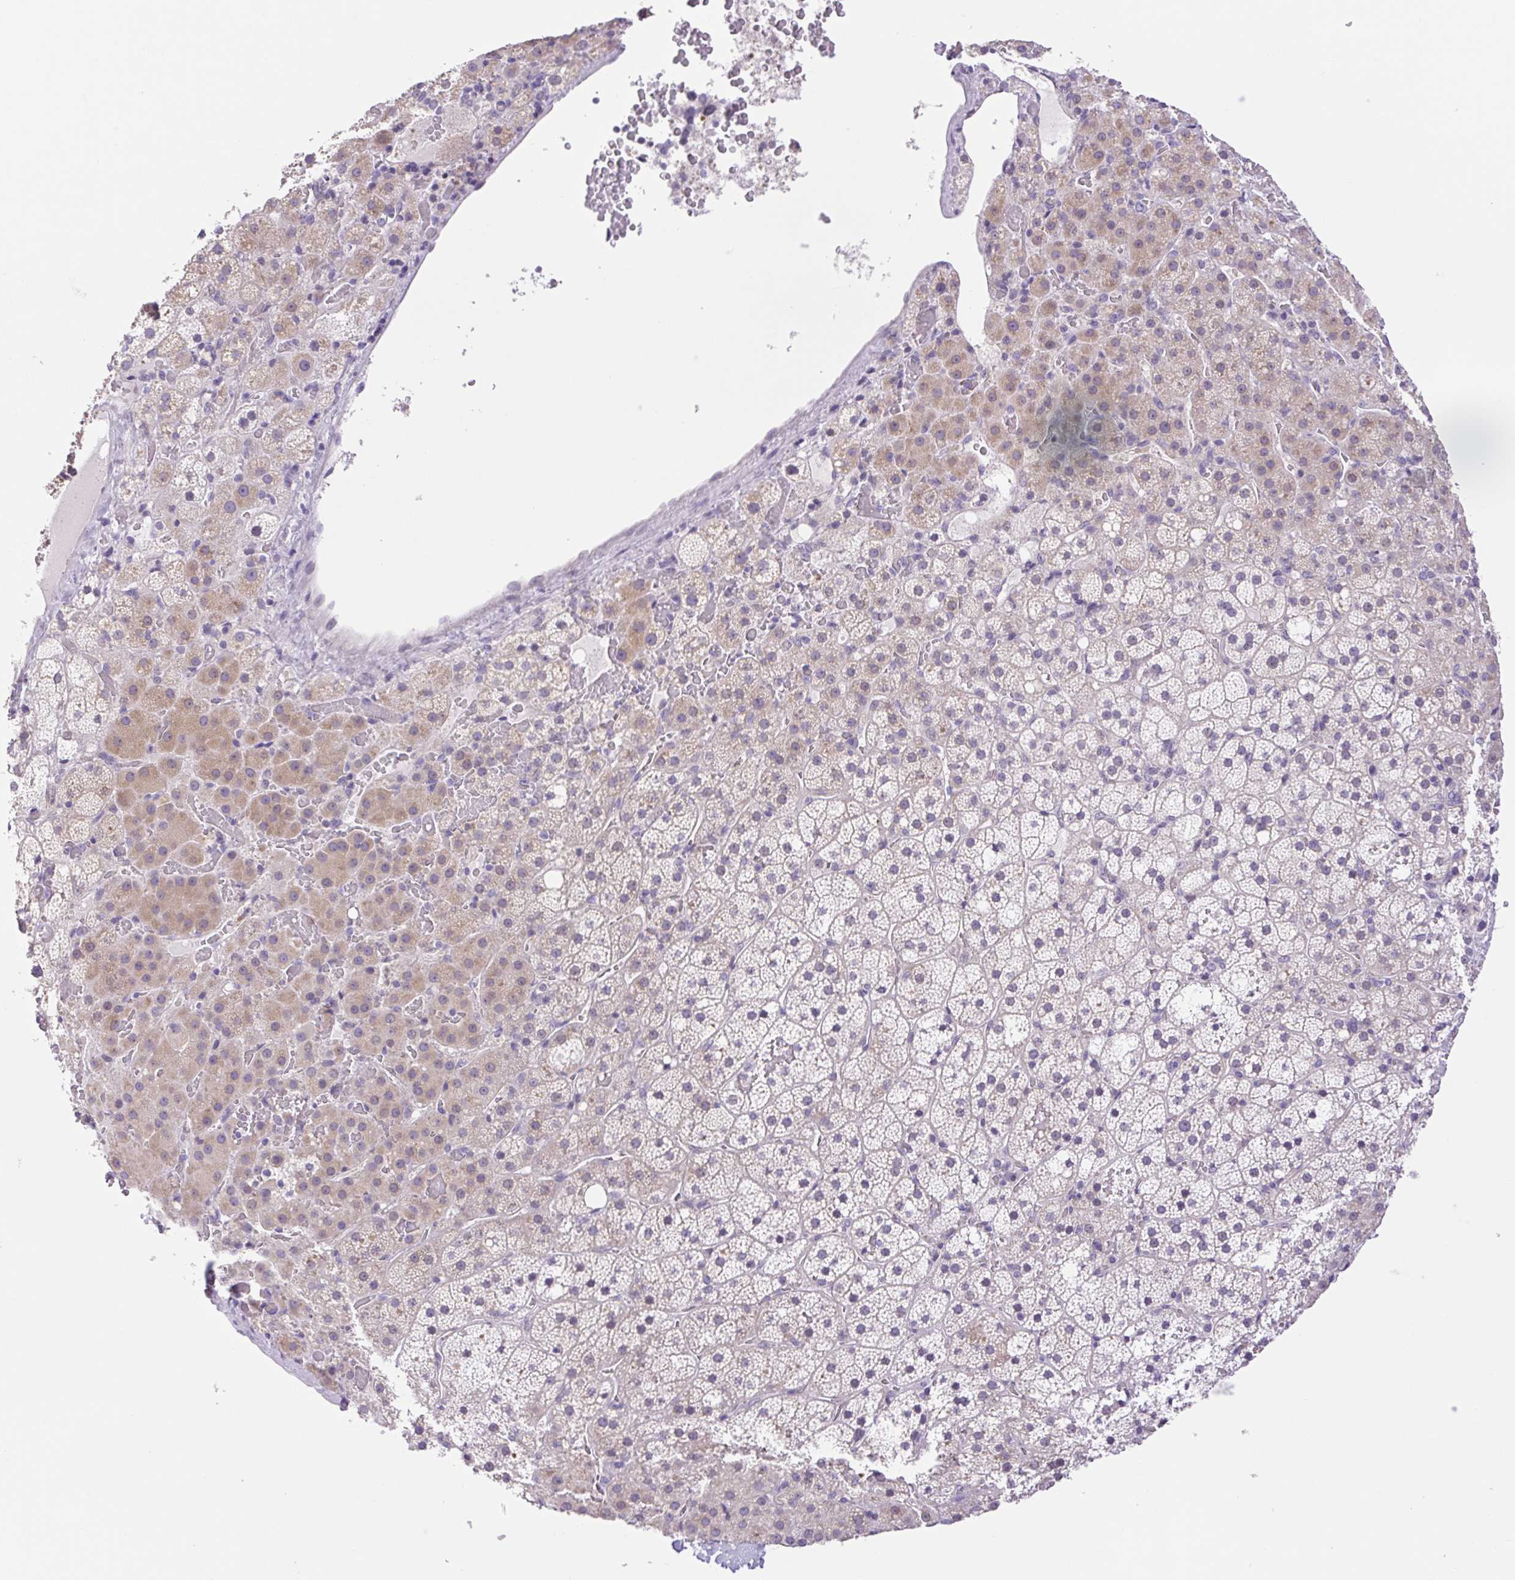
{"staining": {"intensity": "weak", "quantity": "25%-75%", "location": "cytoplasmic/membranous"}, "tissue": "adrenal gland", "cell_type": "Glandular cells", "image_type": "normal", "snomed": [{"axis": "morphology", "description": "Normal tissue, NOS"}, {"axis": "topography", "description": "Adrenal gland"}], "caption": "A photomicrograph of human adrenal gland stained for a protein reveals weak cytoplasmic/membranous brown staining in glandular cells. (IHC, brightfield microscopy, high magnification).", "gene": "FAM177B", "patient": {"sex": "male", "age": 53}}